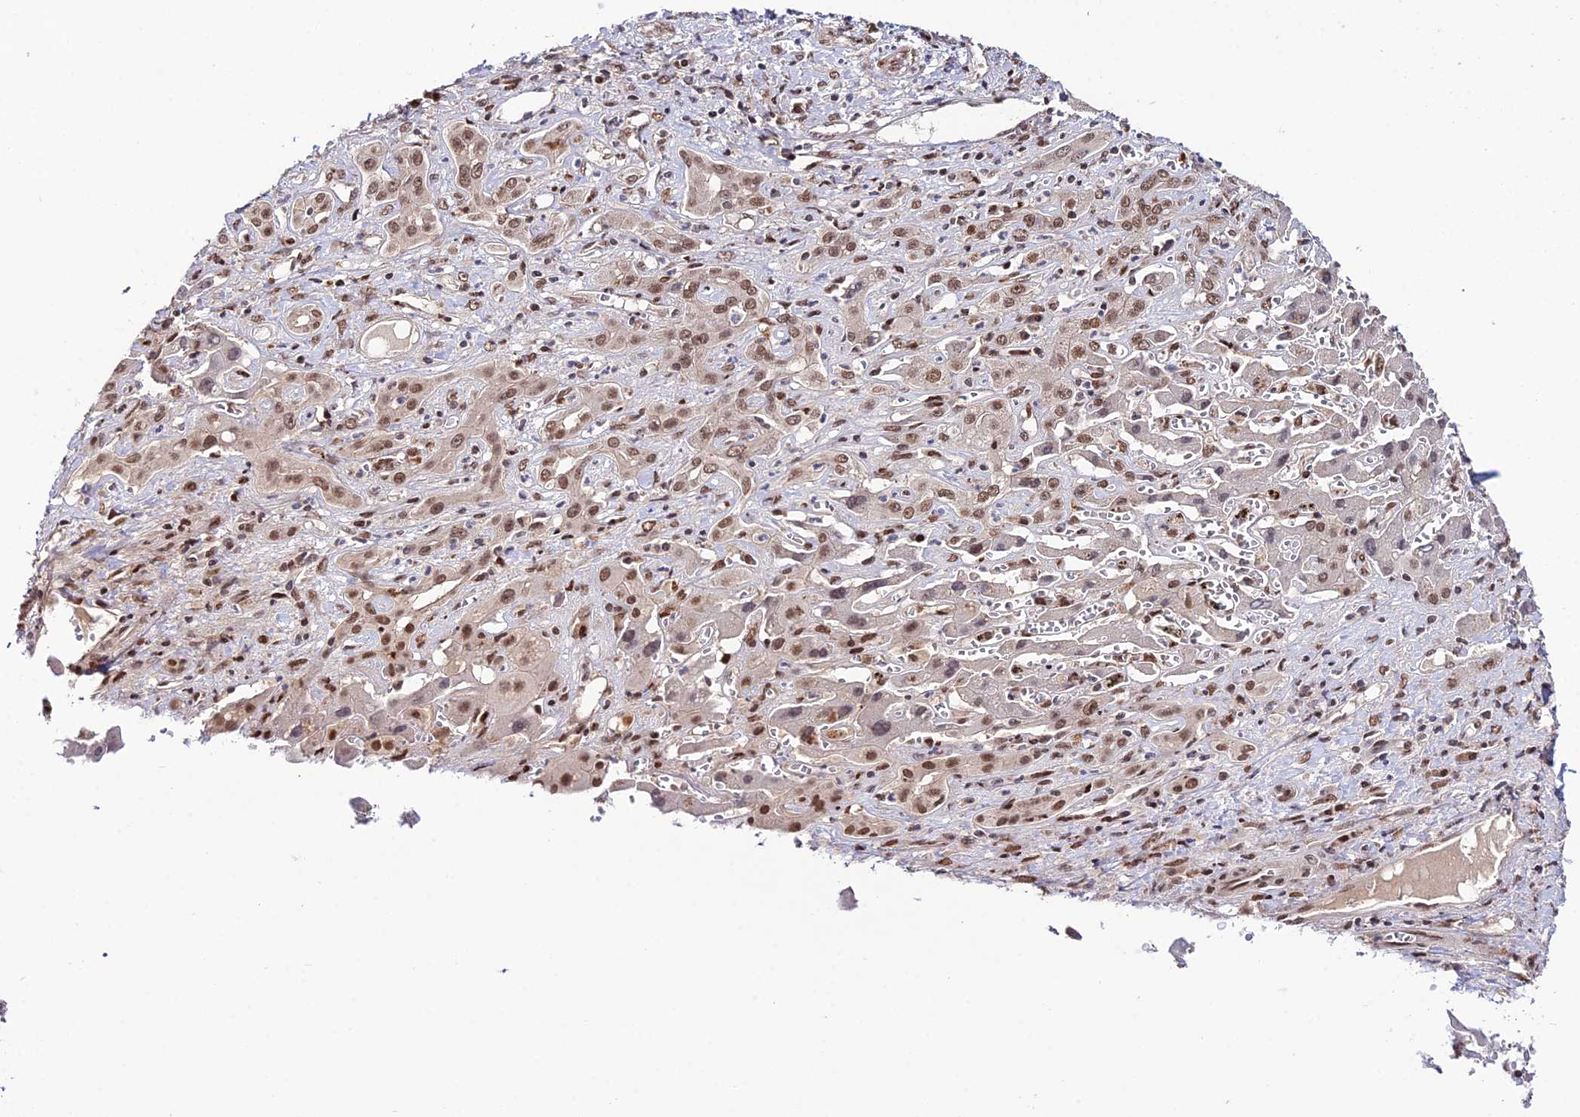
{"staining": {"intensity": "moderate", "quantity": "<25%", "location": "cytoplasmic/membranous,nuclear"}, "tissue": "liver cancer", "cell_type": "Tumor cells", "image_type": "cancer", "snomed": [{"axis": "morphology", "description": "Cholangiocarcinoma"}, {"axis": "topography", "description": "Liver"}], "caption": "Moderate cytoplasmic/membranous and nuclear protein staining is seen in about <25% of tumor cells in liver cholangiocarcinoma. The staining was performed using DAB (3,3'-diaminobenzidine), with brown indicating positive protein expression. Nuclei are stained blue with hematoxylin.", "gene": "SYT15", "patient": {"sex": "male", "age": 67}}